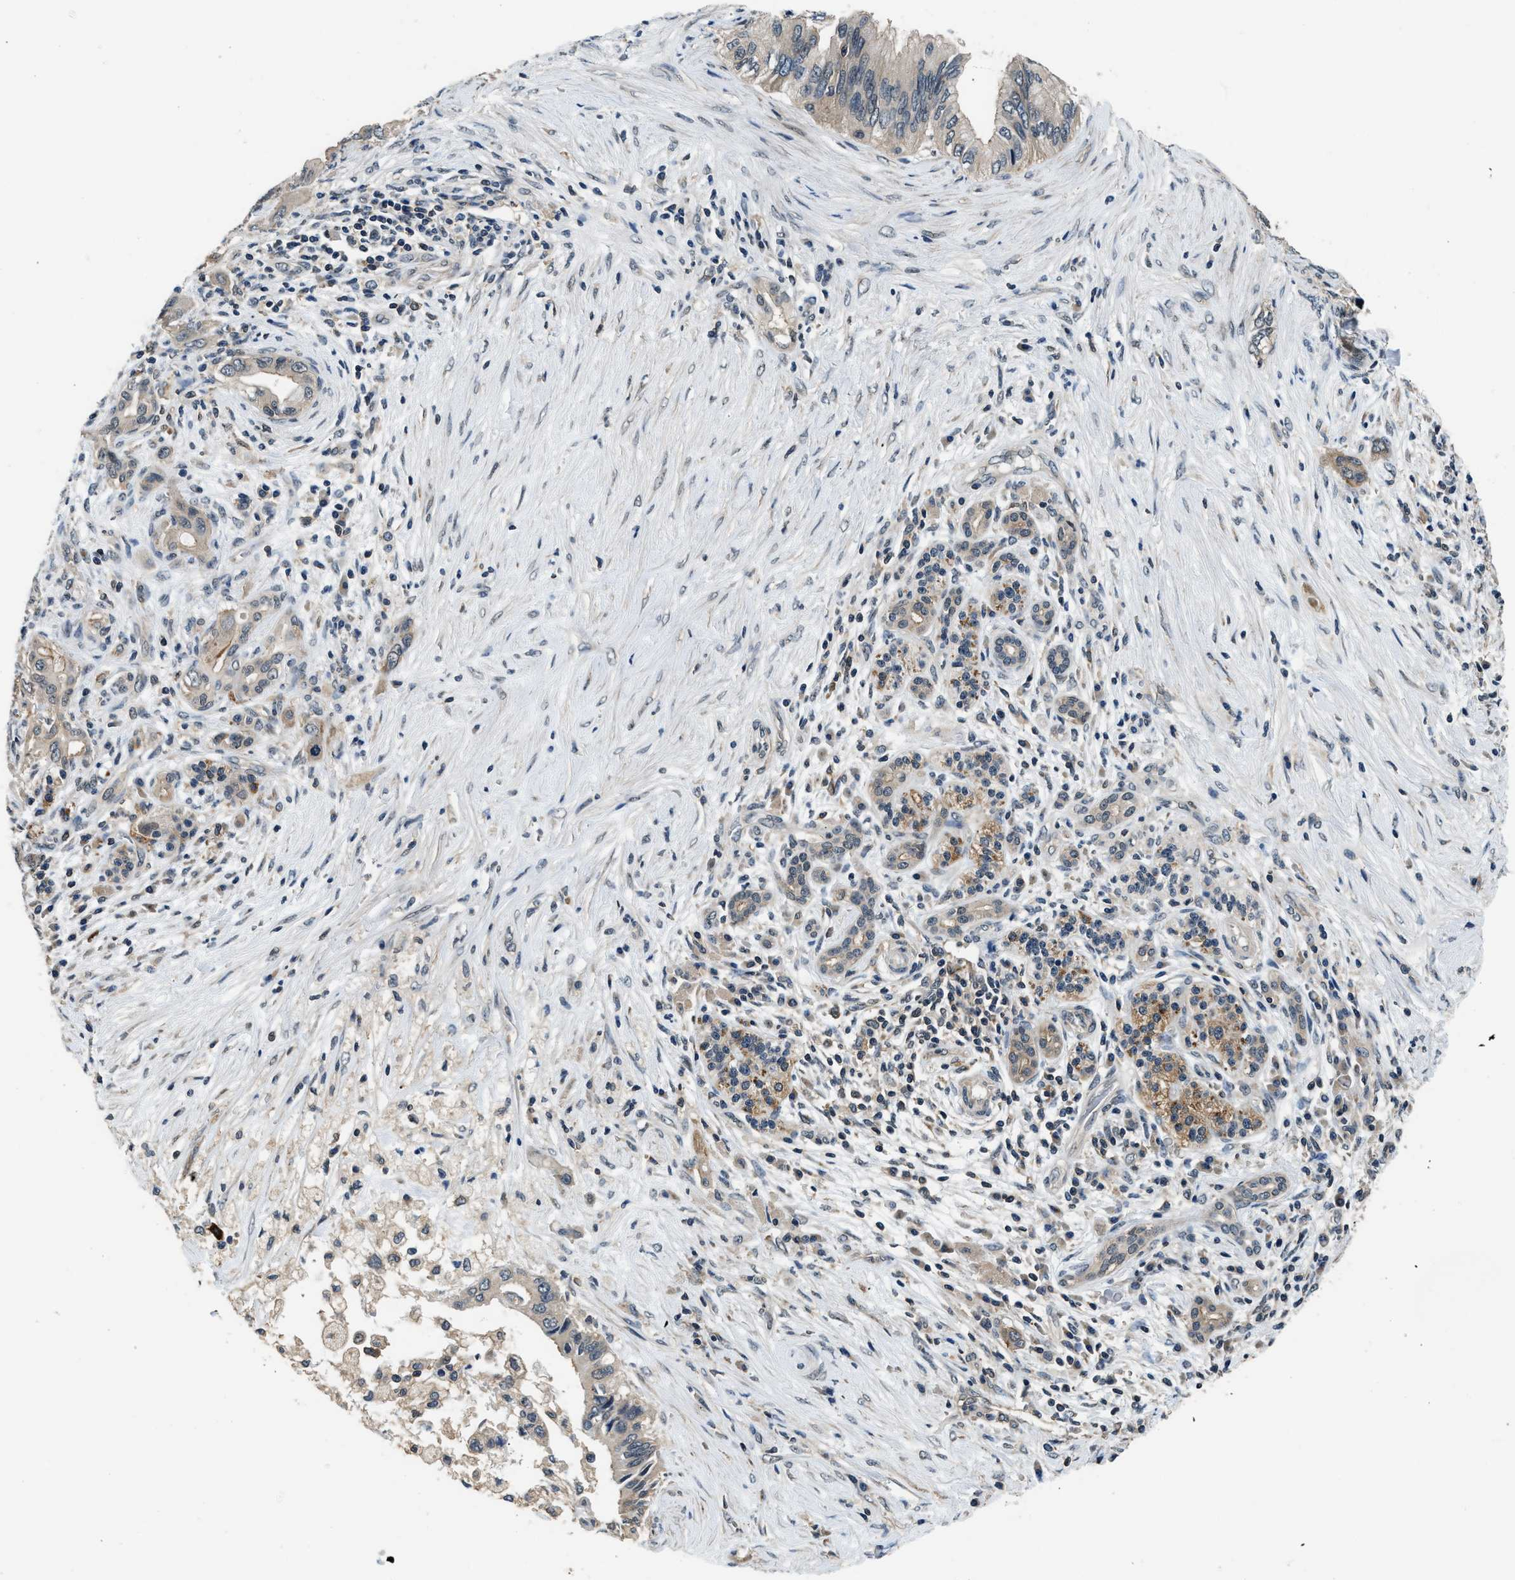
{"staining": {"intensity": "weak", "quantity": ">75%", "location": "cytoplasmic/membranous"}, "tissue": "pancreatic cancer", "cell_type": "Tumor cells", "image_type": "cancer", "snomed": [{"axis": "morphology", "description": "Adenocarcinoma, NOS"}, {"axis": "topography", "description": "Pancreas"}], "caption": "Protein staining displays weak cytoplasmic/membranous expression in approximately >75% of tumor cells in adenocarcinoma (pancreatic).", "gene": "MTMR1", "patient": {"sex": "female", "age": 73}}